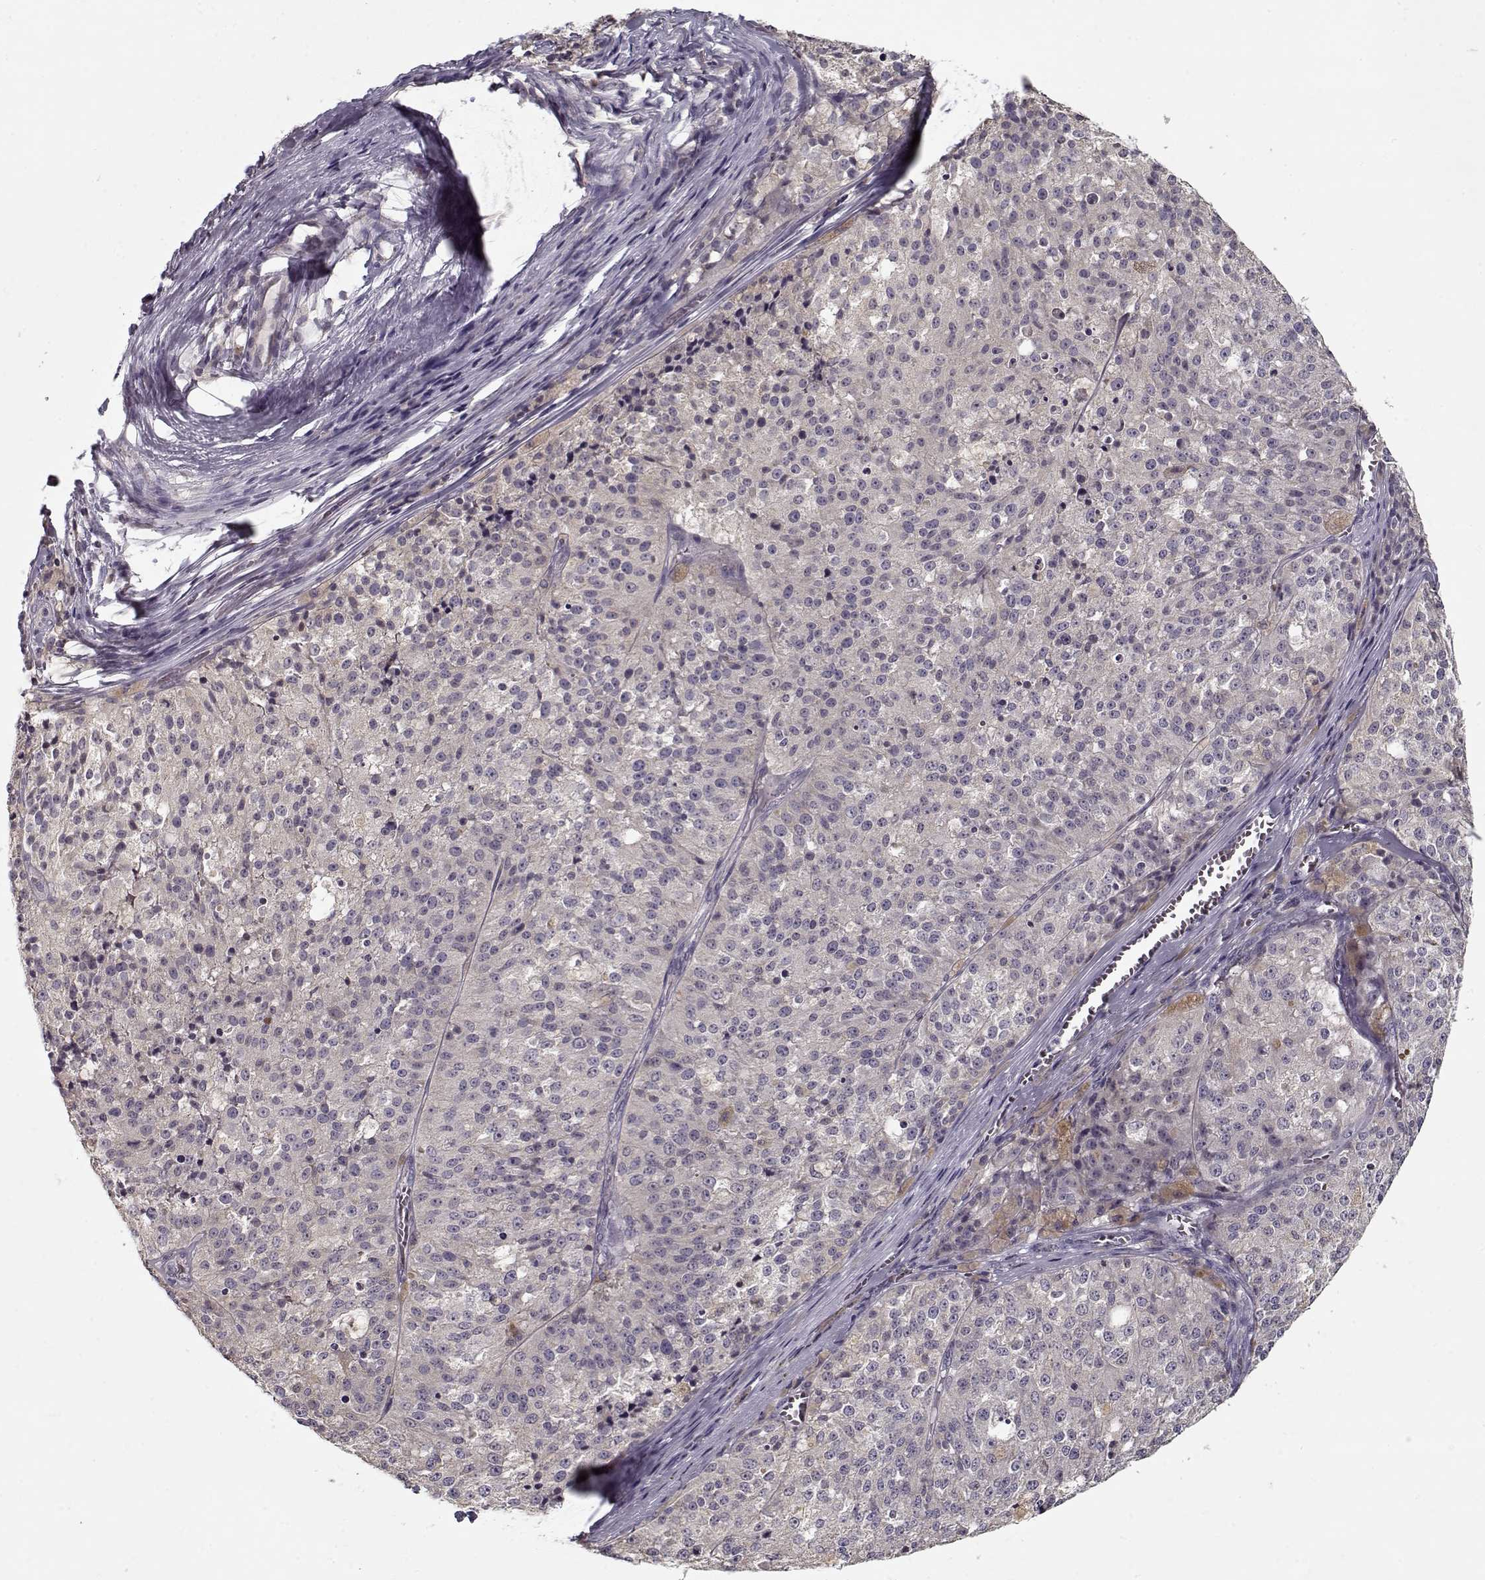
{"staining": {"intensity": "negative", "quantity": "none", "location": "none"}, "tissue": "melanoma", "cell_type": "Tumor cells", "image_type": "cancer", "snomed": [{"axis": "morphology", "description": "Malignant melanoma, Metastatic site"}, {"axis": "topography", "description": "Lymph node"}], "caption": "An IHC histopathology image of melanoma is shown. There is no staining in tumor cells of melanoma.", "gene": "TESPA1", "patient": {"sex": "female", "age": 64}}